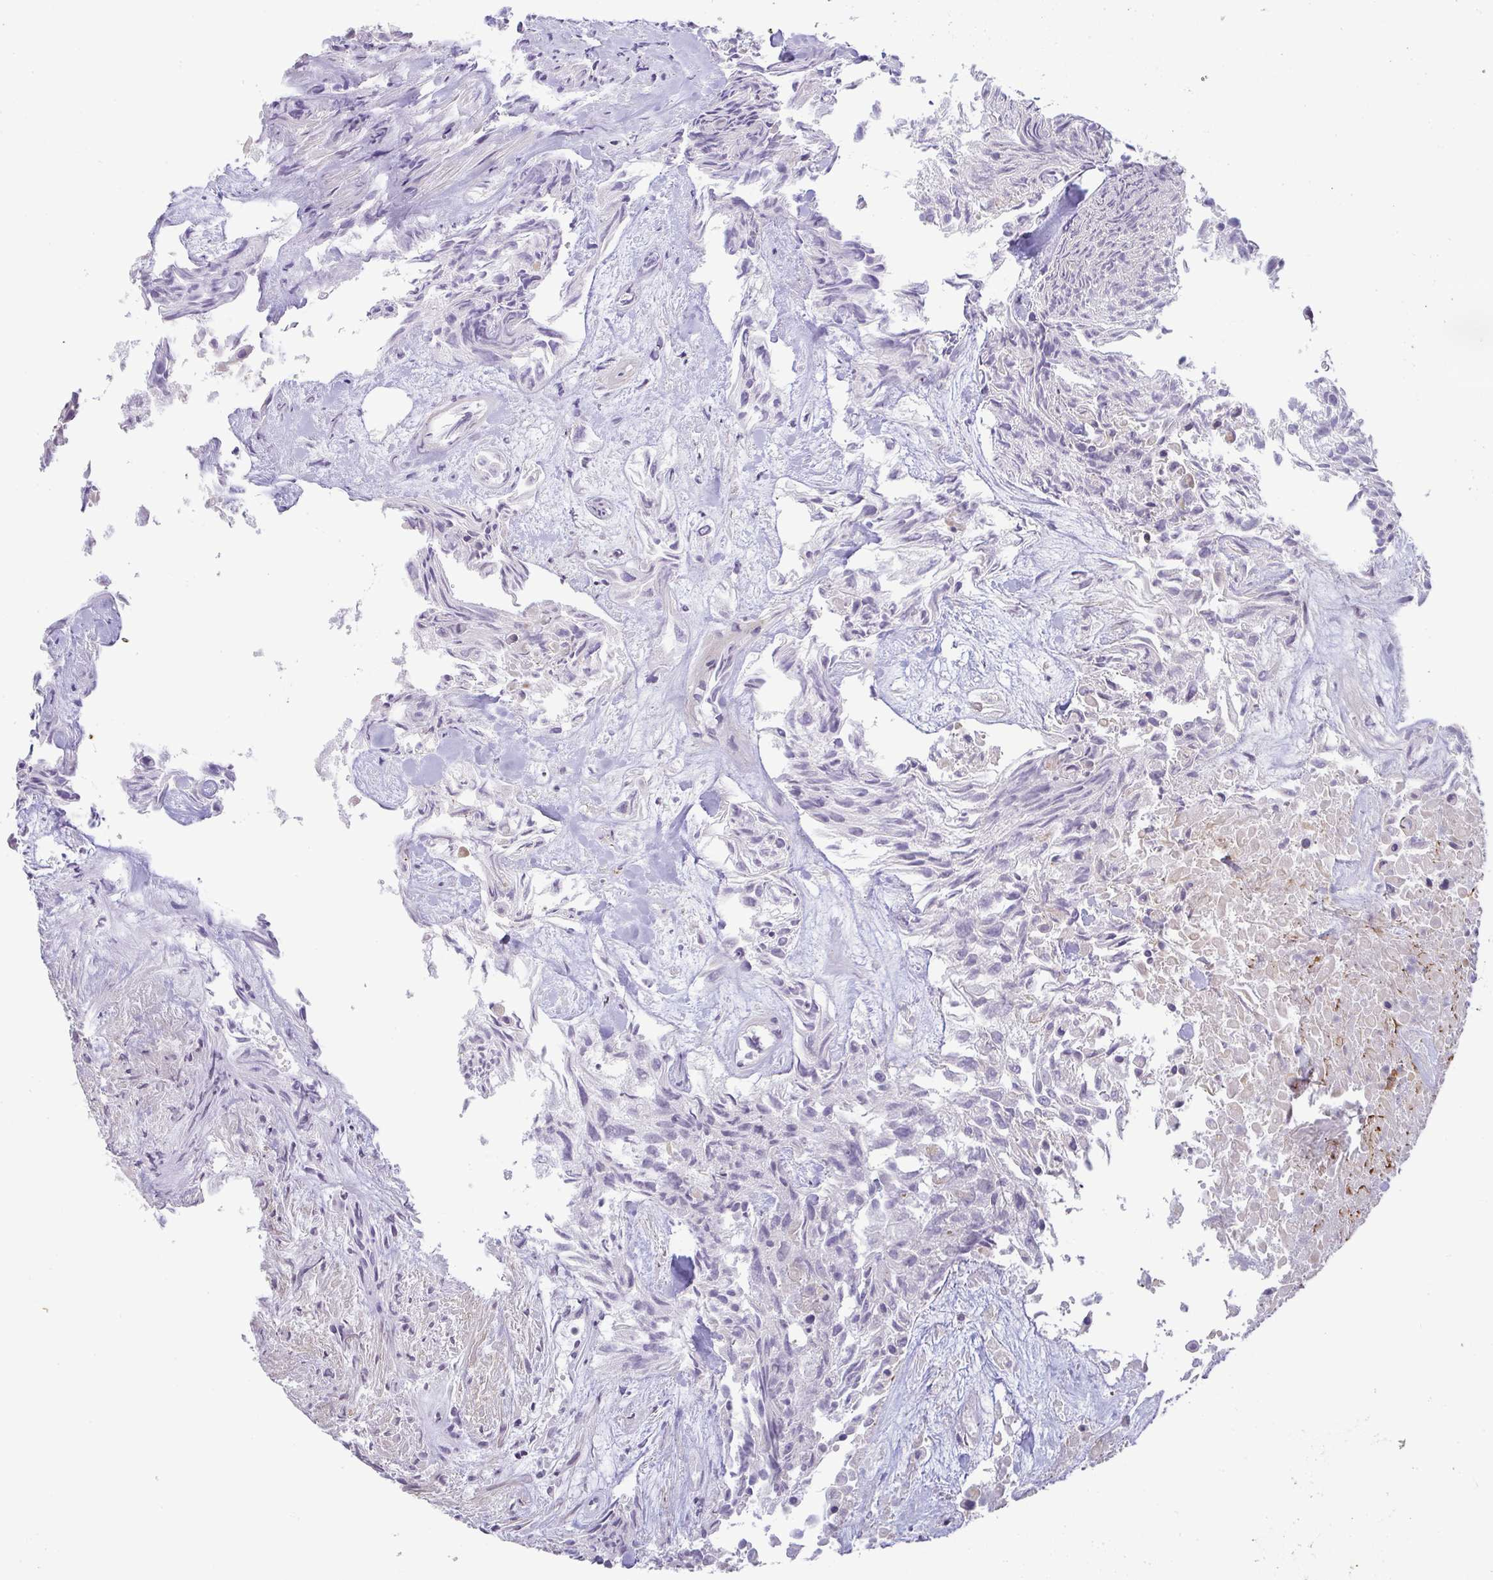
{"staining": {"intensity": "negative", "quantity": "none", "location": "none"}, "tissue": "urothelial cancer", "cell_type": "Tumor cells", "image_type": "cancer", "snomed": [{"axis": "morphology", "description": "Urothelial carcinoma, High grade"}, {"axis": "topography", "description": "Urinary bladder"}], "caption": "Immunohistochemistry of human urothelial carcinoma (high-grade) reveals no expression in tumor cells. (DAB (3,3'-diaminobenzidine) IHC visualized using brightfield microscopy, high magnification).", "gene": "CACNA1S", "patient": {"sex": "male", "age": 56}}